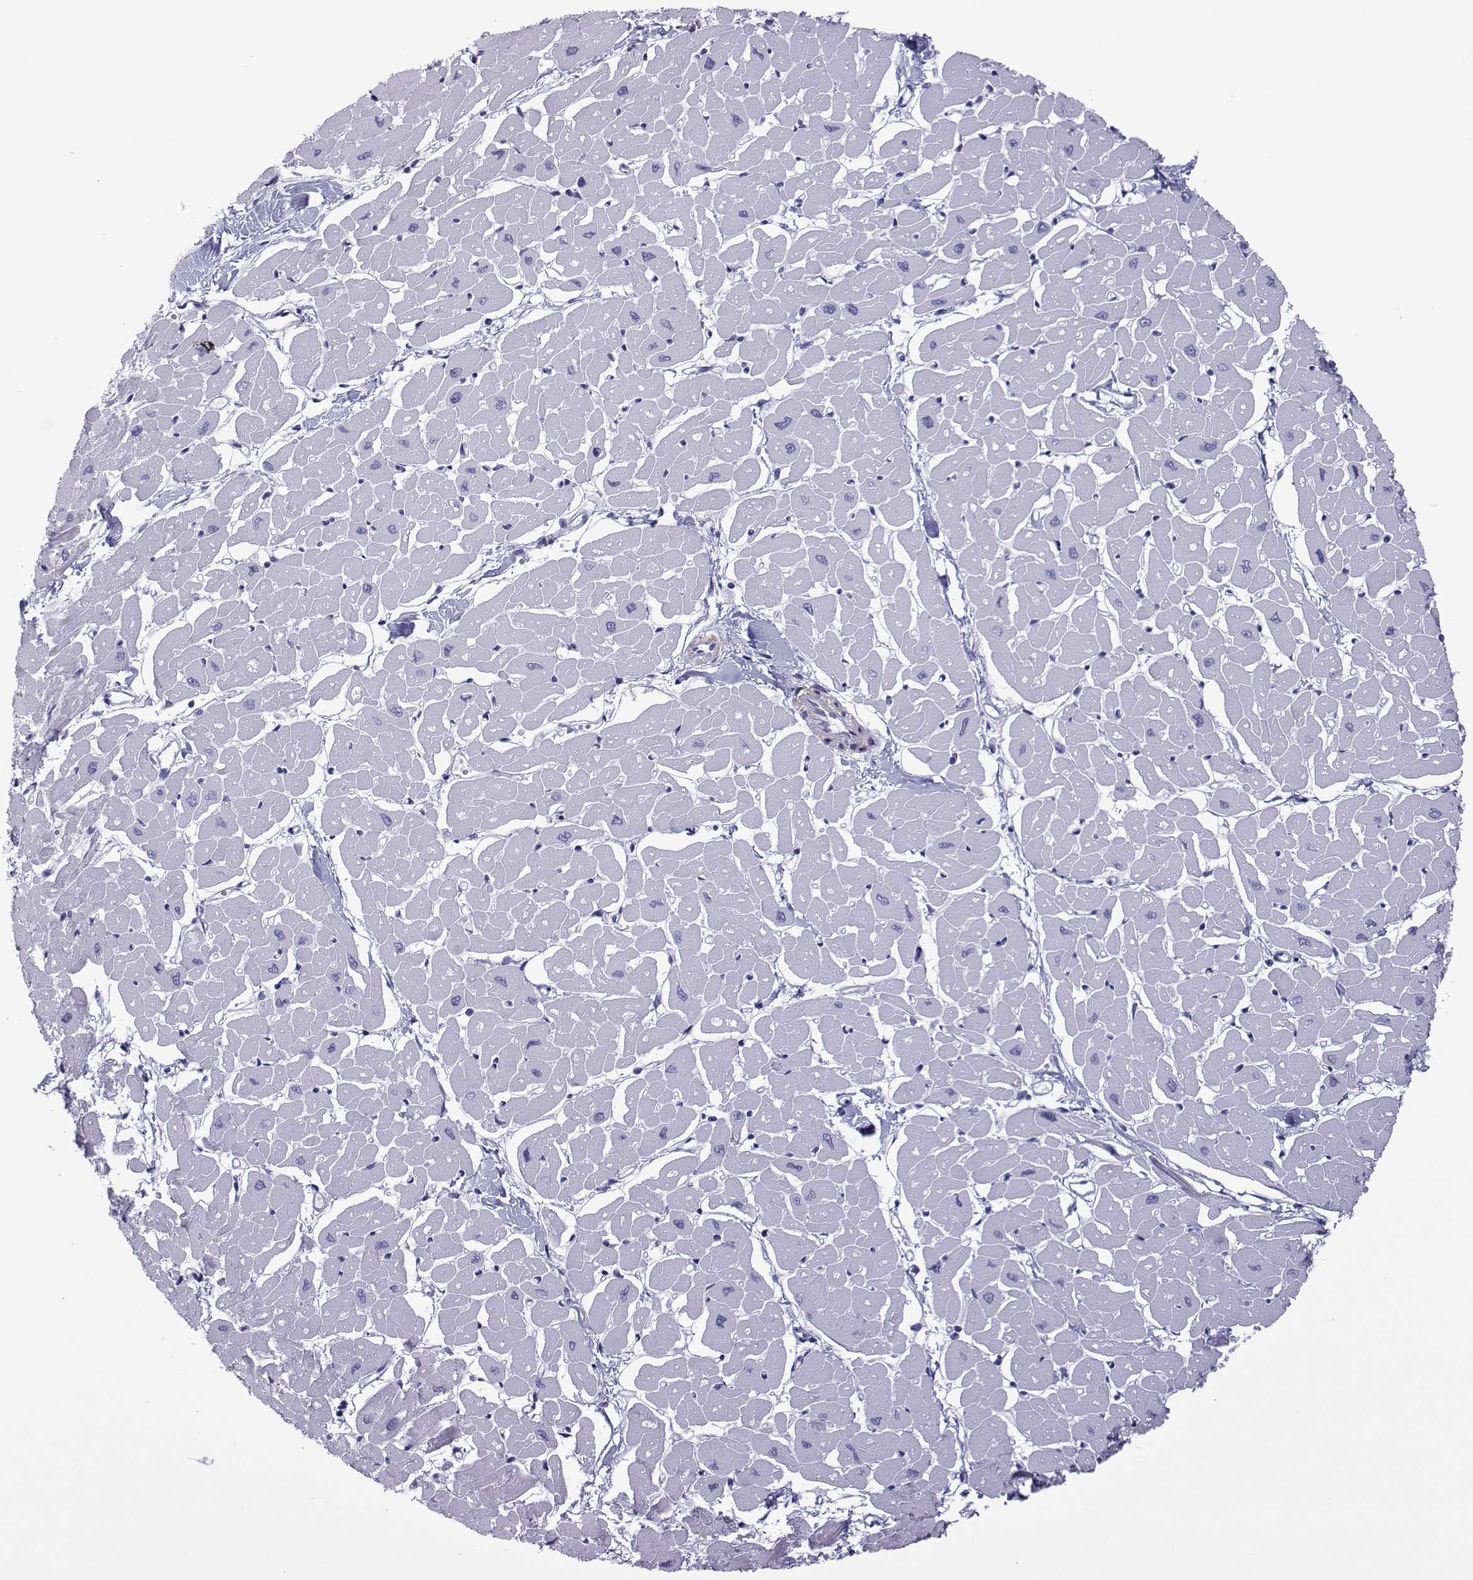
{"staining": {"intensity": "negative", "quantity": "none", "location": "none"}, "tissue": "heart muscle", "cell_type": "Cardiomyocytes", "image_type": "normal", "snomed": [{"axis": "morphology", "description": "Normal tissue, NOS"}, {"axis": "topography", "description": "Heart"}], "caption": "This image is of benign heart muscle stained with immunohistochemistry to label a protein in brown with the nuclei are counter-stained blue. There is no expression in cardiomyocytes. (DAB (3,3'-diaminobenzidine) immunohistochemistry (IHC), high magnification).", "gene": "SPANXA1", "patient": {"sex": "male", "age": 57}}